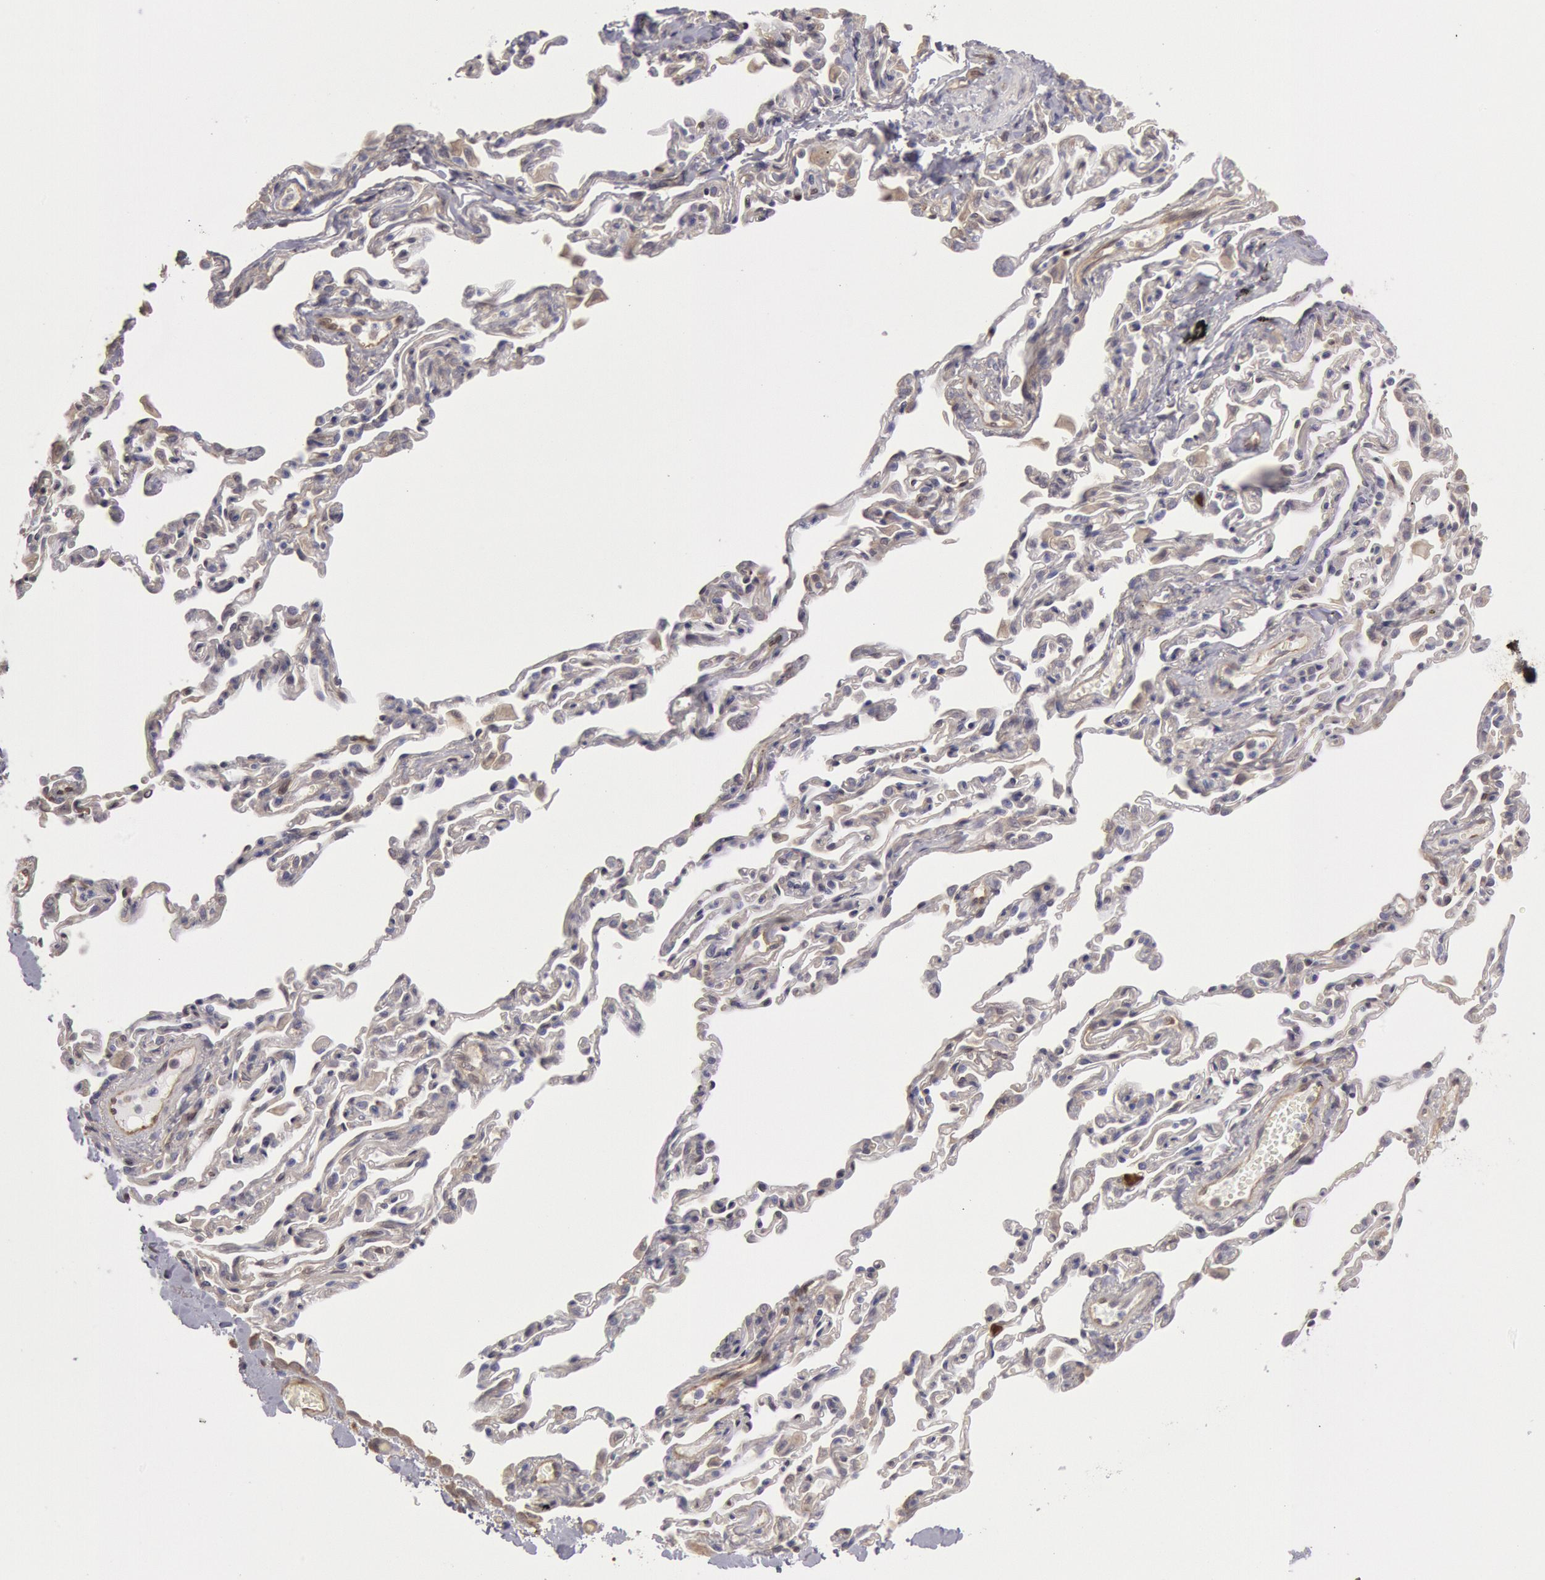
{"staining": {"intensity": "negative", "quantity": "none", "location": "none"}, "tissue": "bronchus", "cell_type": "Respiratory epithelial cells", "image_type": "normal", "snomed": [{"axis": "morphology", "description": "Normal tissue, NOS"}, {"axis": "topography", "description": "Cartilage tissue"}, {"axis": "topography", "description": "Bronchus"}, {"axis": "topography", "description": "Lung"}], "caption": "This histopathology image is of unremarkable bronchus stained with immunohistochemistry to label a protein in brown with the nuclei are counter-stained blue. There is no expression in respiratory epithelial cells.", "gene": "CCDC50", "patient": {"sex": "male", "age": 64}}